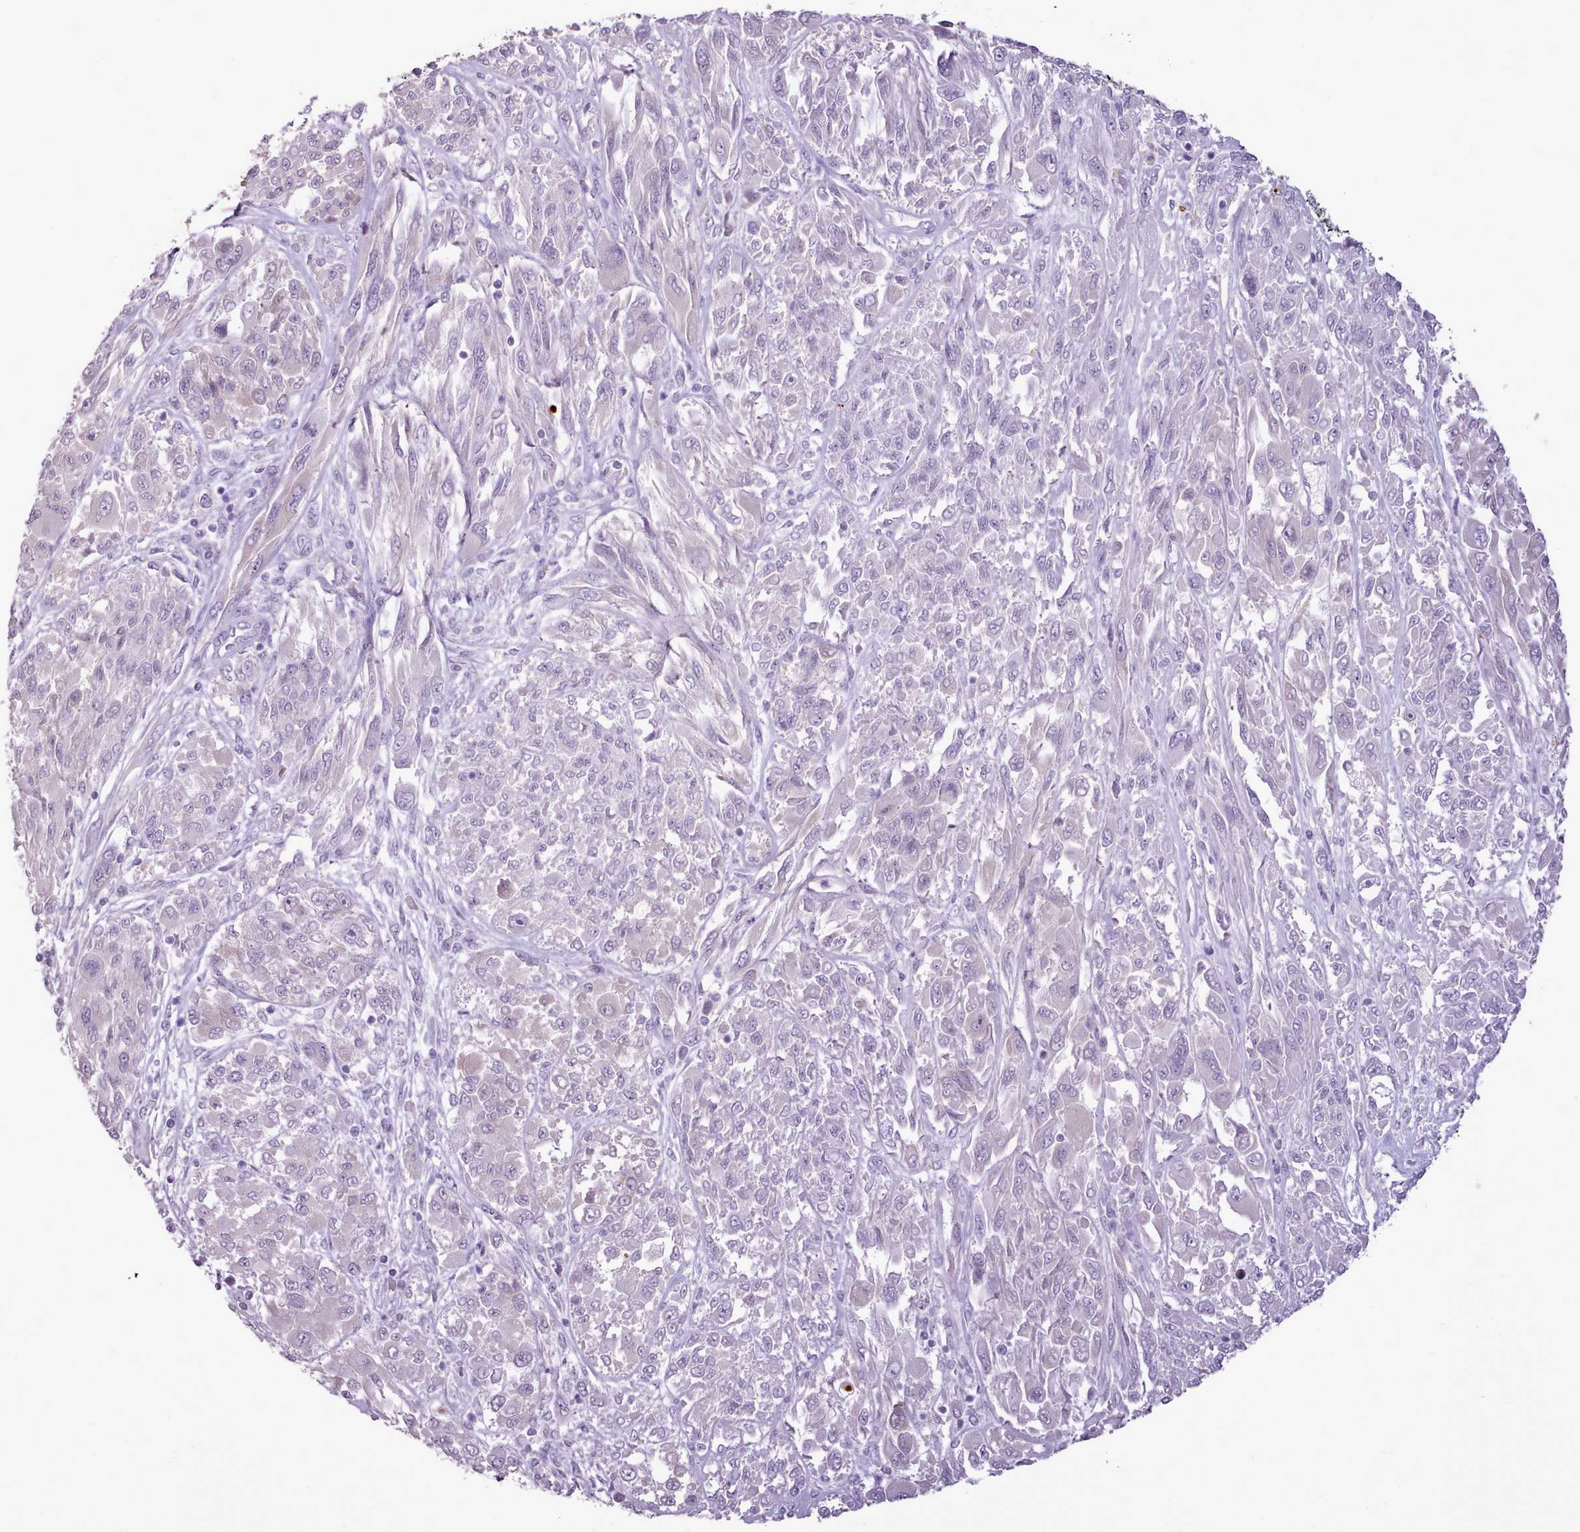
{"staining": {"intensity": "negative", "quantity": "none", "location": "none"}, "tissue": "melanoma", "cell_type": "Tumor cells", "image_type": "cancer", "snomed": [{"axis": "morphology", "description": "Malignant melanoma, NOS"}, {"axis": "topography", "description": "Skin"}], "caption": "Immunohistochemistry (IHC) of human malignant melanoma reveals no staining in tumor cells. (Stains: DAB IHC with hematoxylin counter stain, Microscopy: brightfield microscopy at high magnification).", "gene": "ATRAID", "patient": {"sex": "female", "age": 91}}